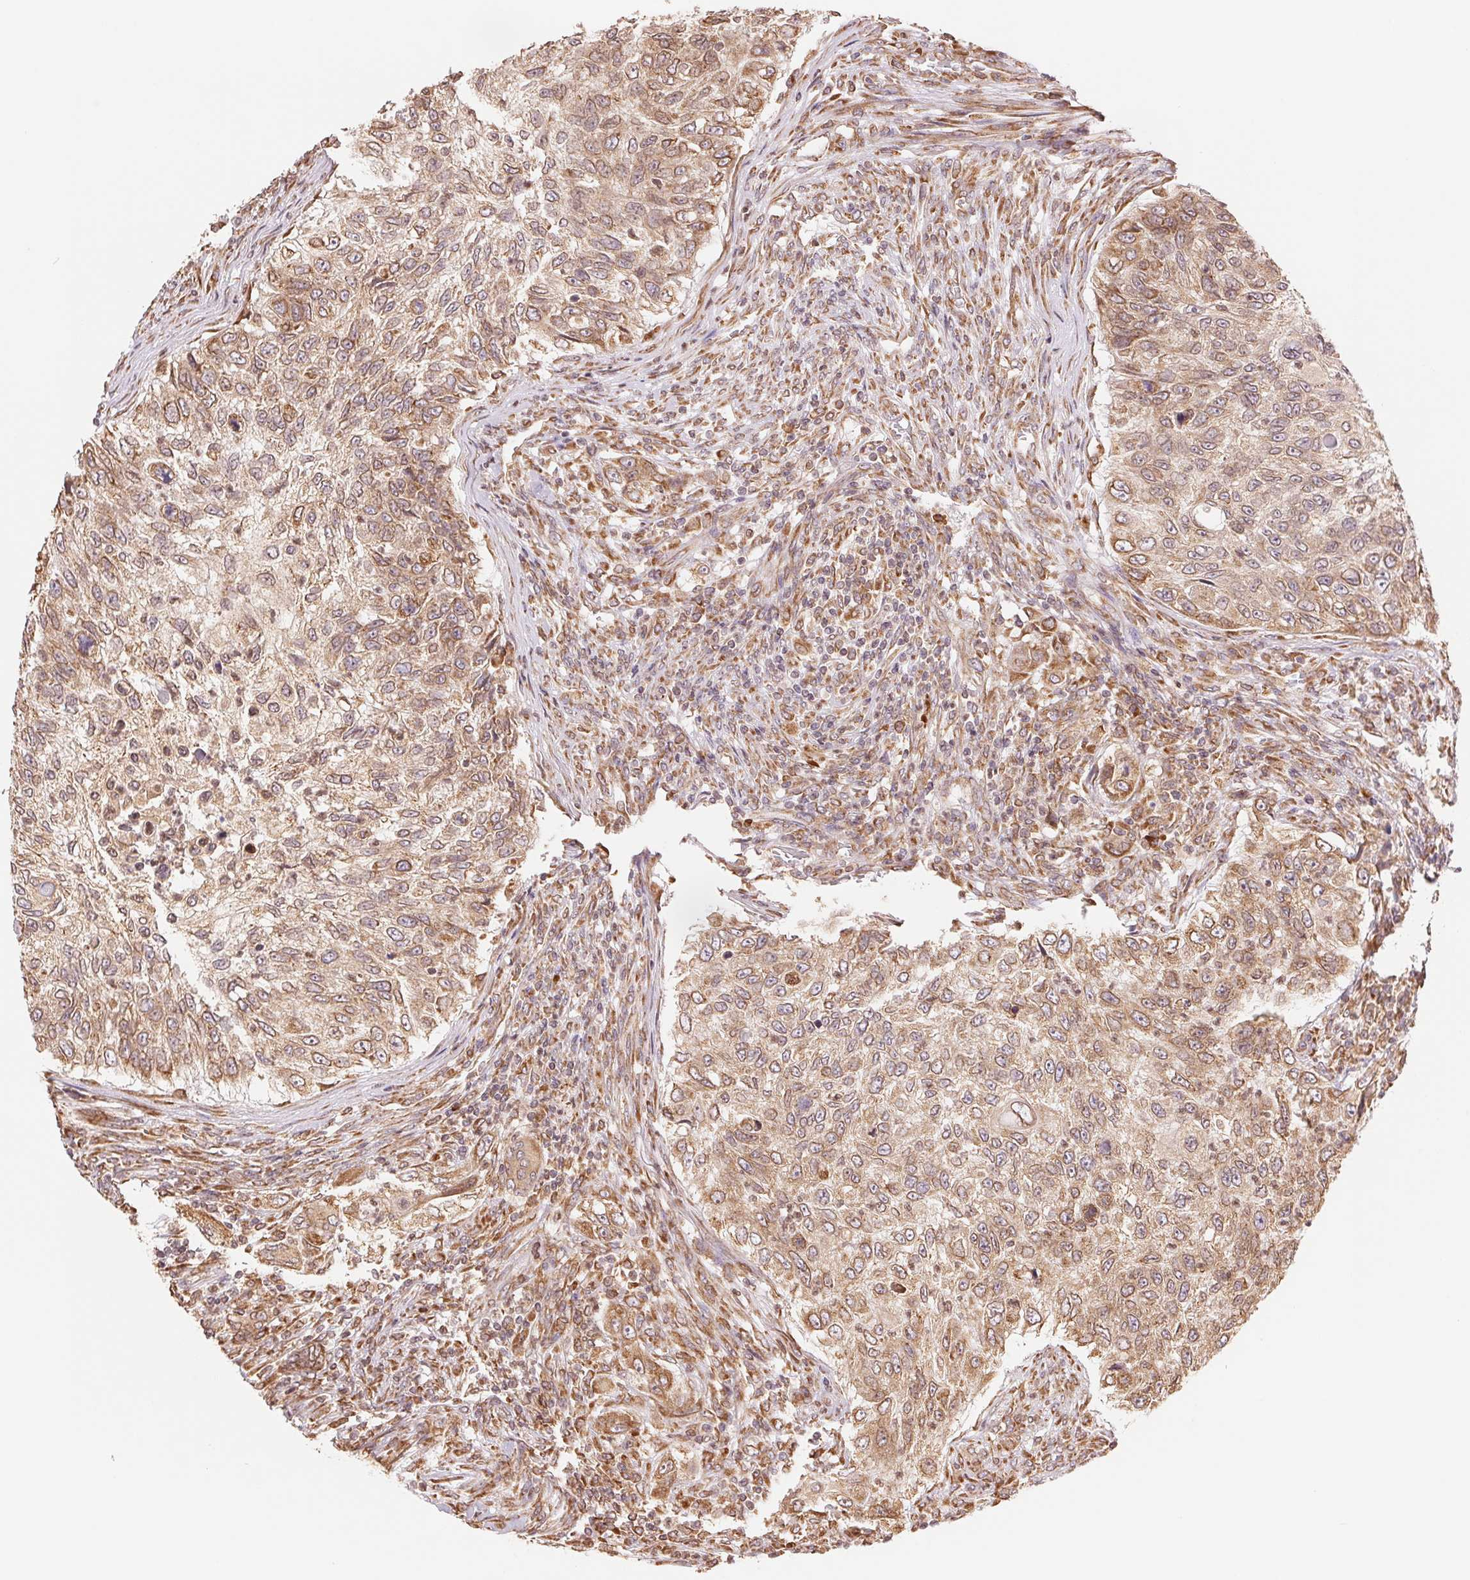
{"staining": {"intensity": "moderate", "quantity": ">75%", "location": "cytoplasmic/membranous"}, "tissue": "urothelial cancer", "cell_type": "Tumor cells", "image_type": "cancer", "snomed": [{"axis": "morphology", "description": "Urothelial carcinoma, High grade"}, {"axis": "topography", "description": "Urinary bladder"}], "caption": "A medium amount of moderate cytoplasmic/membranous positivity is appreciated in approximately >75% of tumor cells in urothelial cancer tissue. (IHC, brightfield microscopy, high magnification).", "gene": "RPN1", "patient": {"sex": "female", "age": 60}}